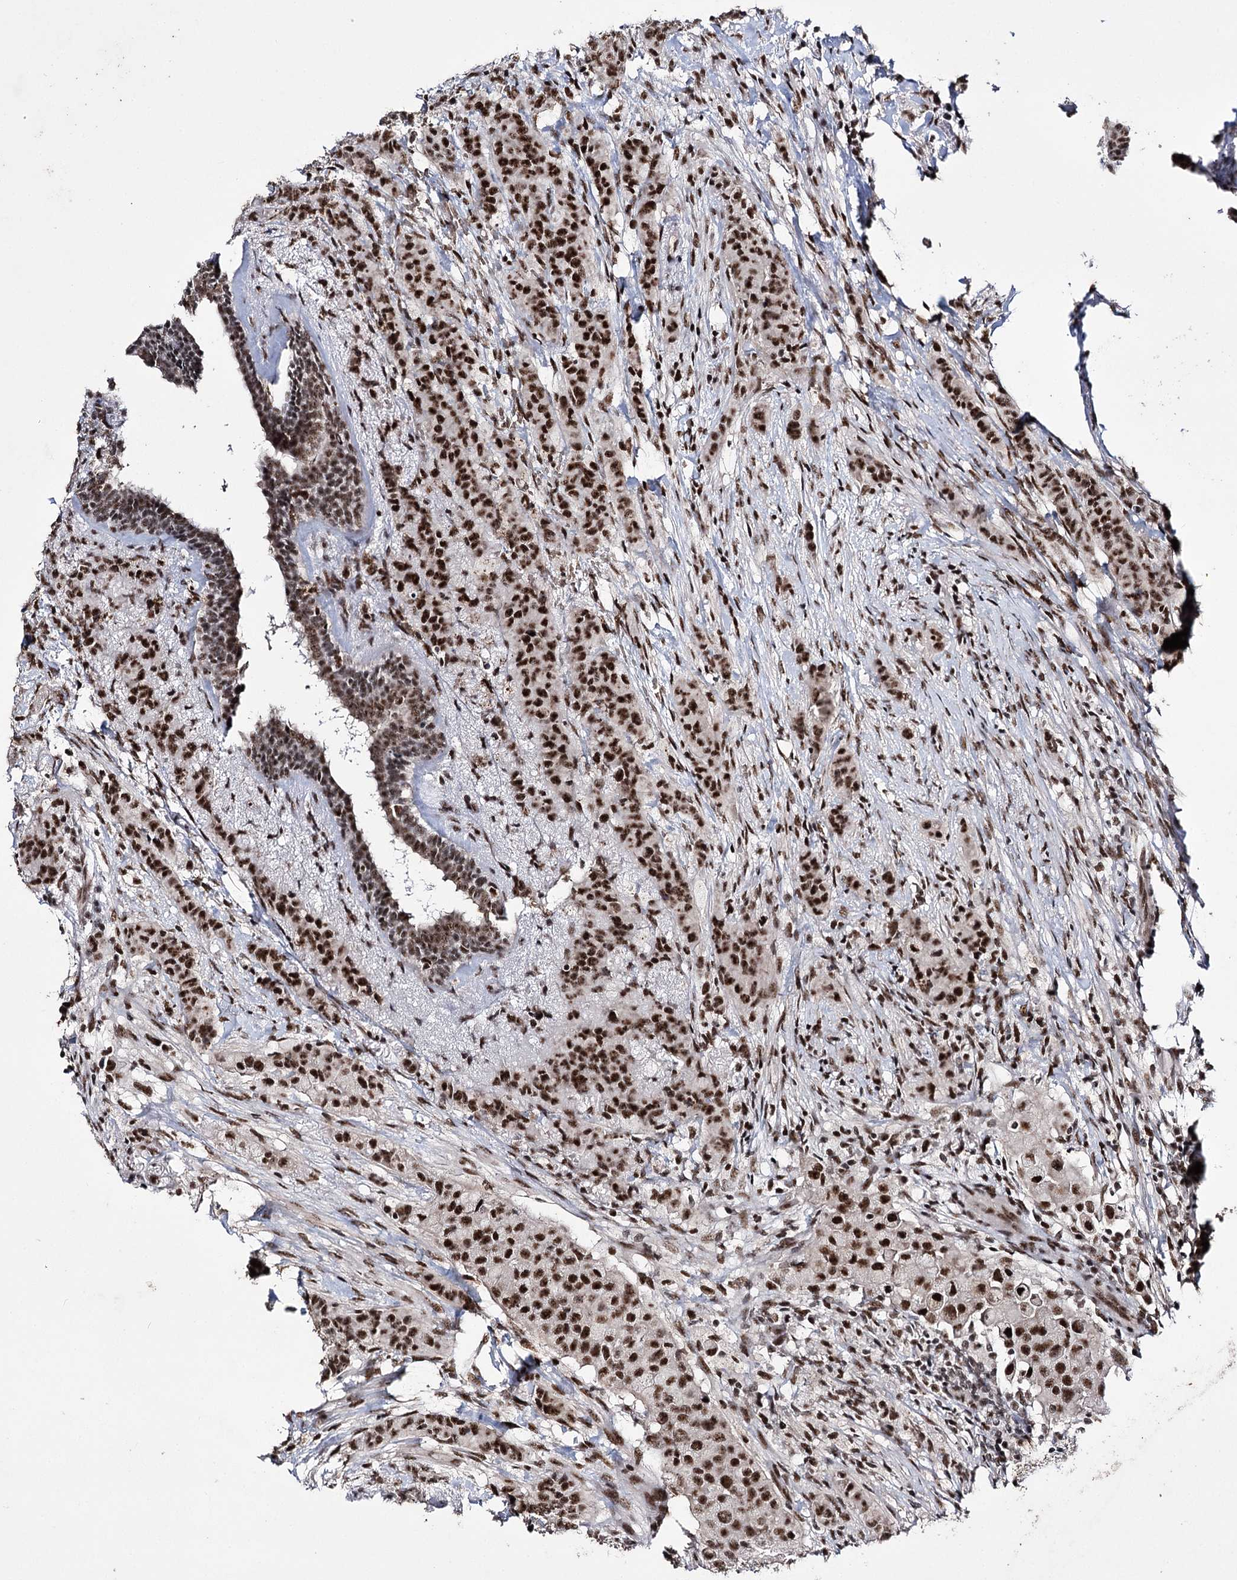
{"staining": {"intensity": "strong", "quantity": ">75%", "location": "nuclear"}, "tissue": "breast cancer", "cell_type": "Tumor cells", "image_type": "cancer", "snomed": [{"axis": "morphology", "description": "Duct carcinoma"}, {"axis": "topography", "description": "Breast"}], "caption": "A high amount of strong nuclear positivity is appreciated in approximately >75% of tumor cells in breast cancer (invasive ductal carcinoma) tissue. (brown staining indicates protein expression, while blue staining denotes nuclei).", "gene": "PRPF40A", "patient": {"sex": "female", "age": 40}}